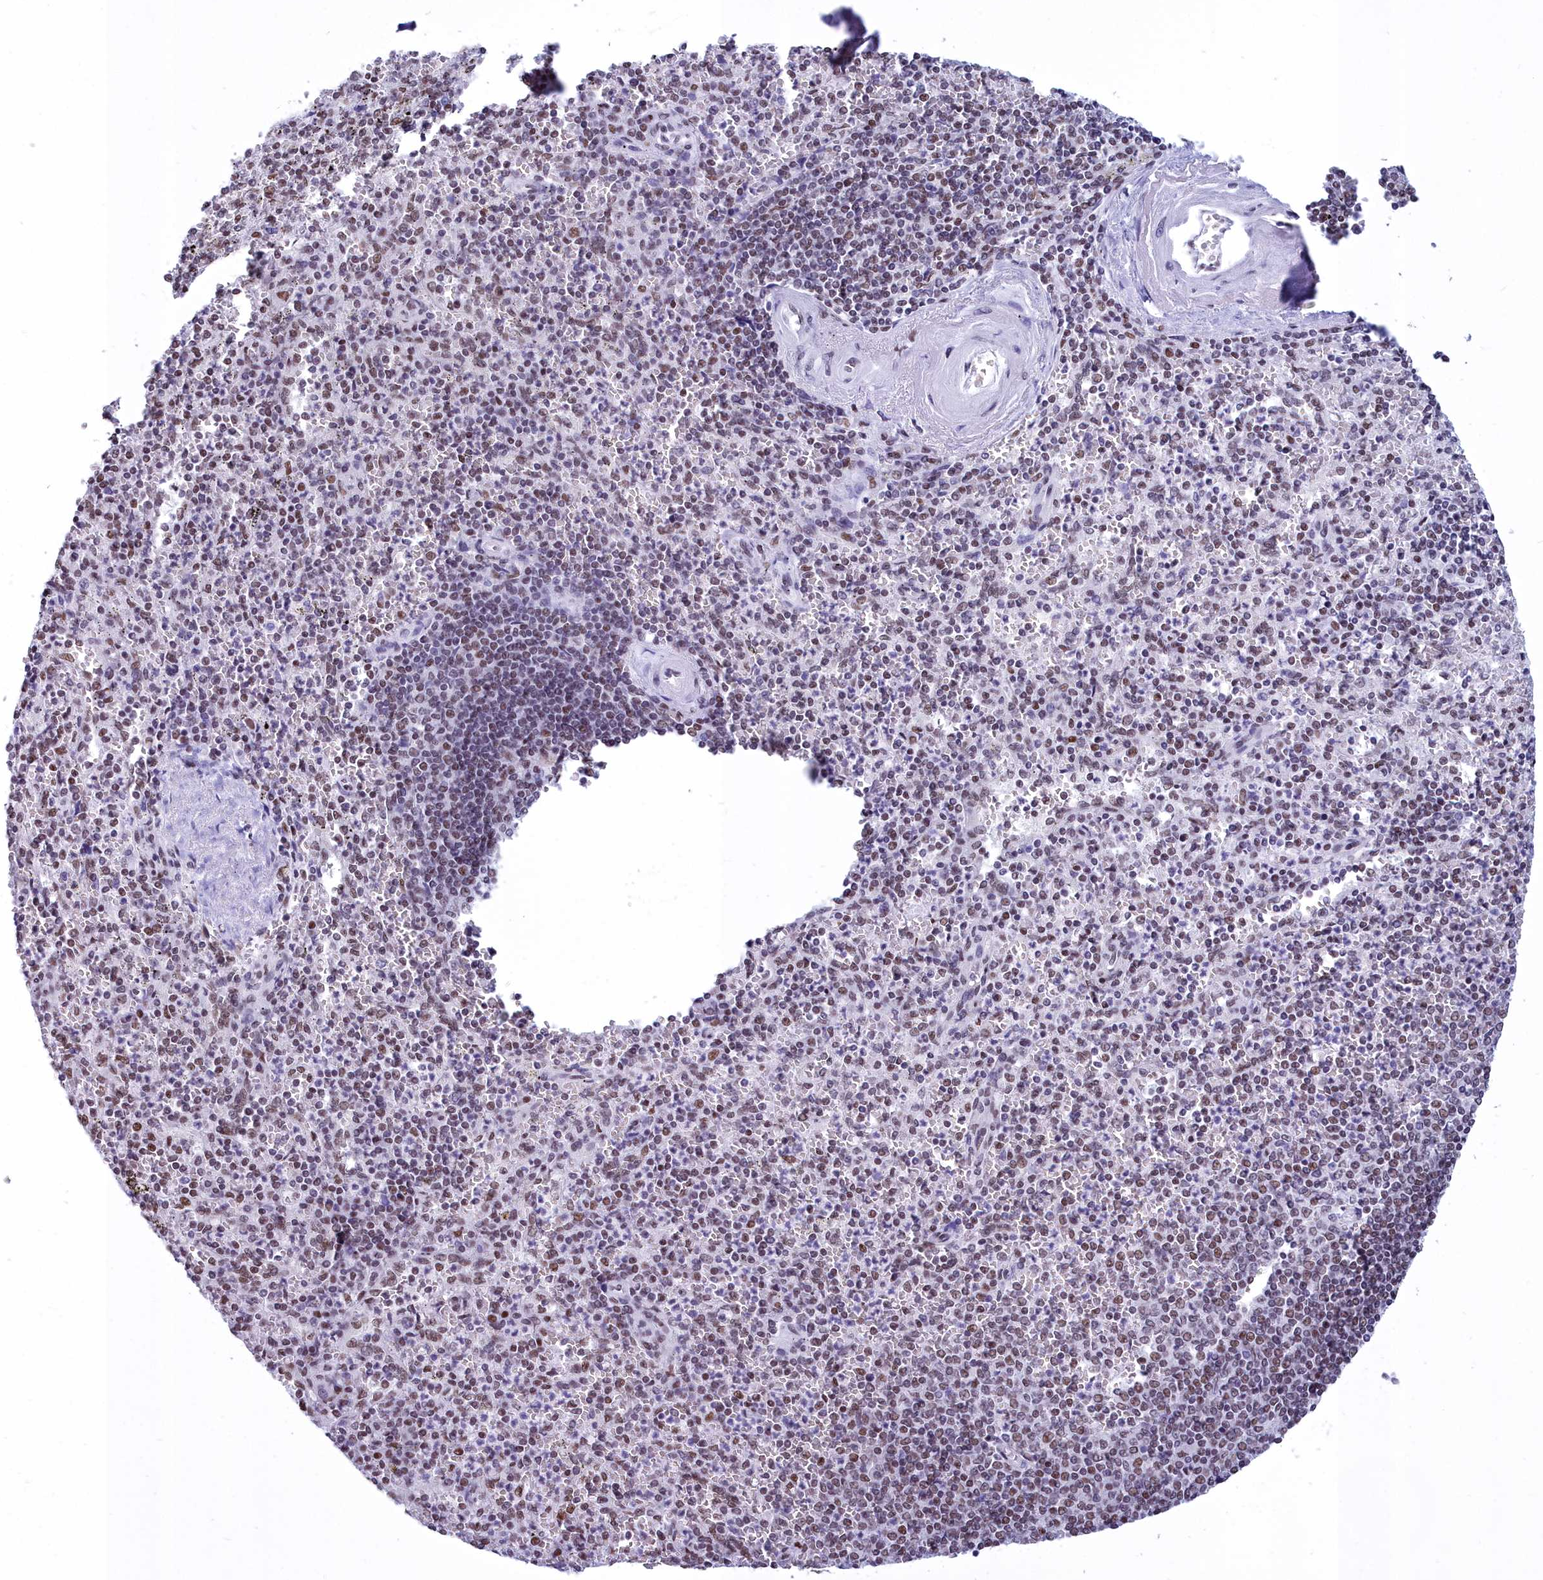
{"staining": {"intensity": "weak", "quantity": "25%-75%", "location": "nuclear"}, "tissue": "spleen", "cell_type": "Cells in red pulp", "image_type": "normal", "snomed": [{"axis": "morphology", "description": "Normal tissue, NOS"}, {"axis": "morphology", "description": "Degeneration, NOS"}, {"axis": "topography", "description": "Spleen"}], "caption": "IHC of benign human spleen reveals low levels of weak nuclear expression in about 25%-75% of cells in red pulp.", "gene": "CDC26", "patient": {"sex": "male", "age": 56}}